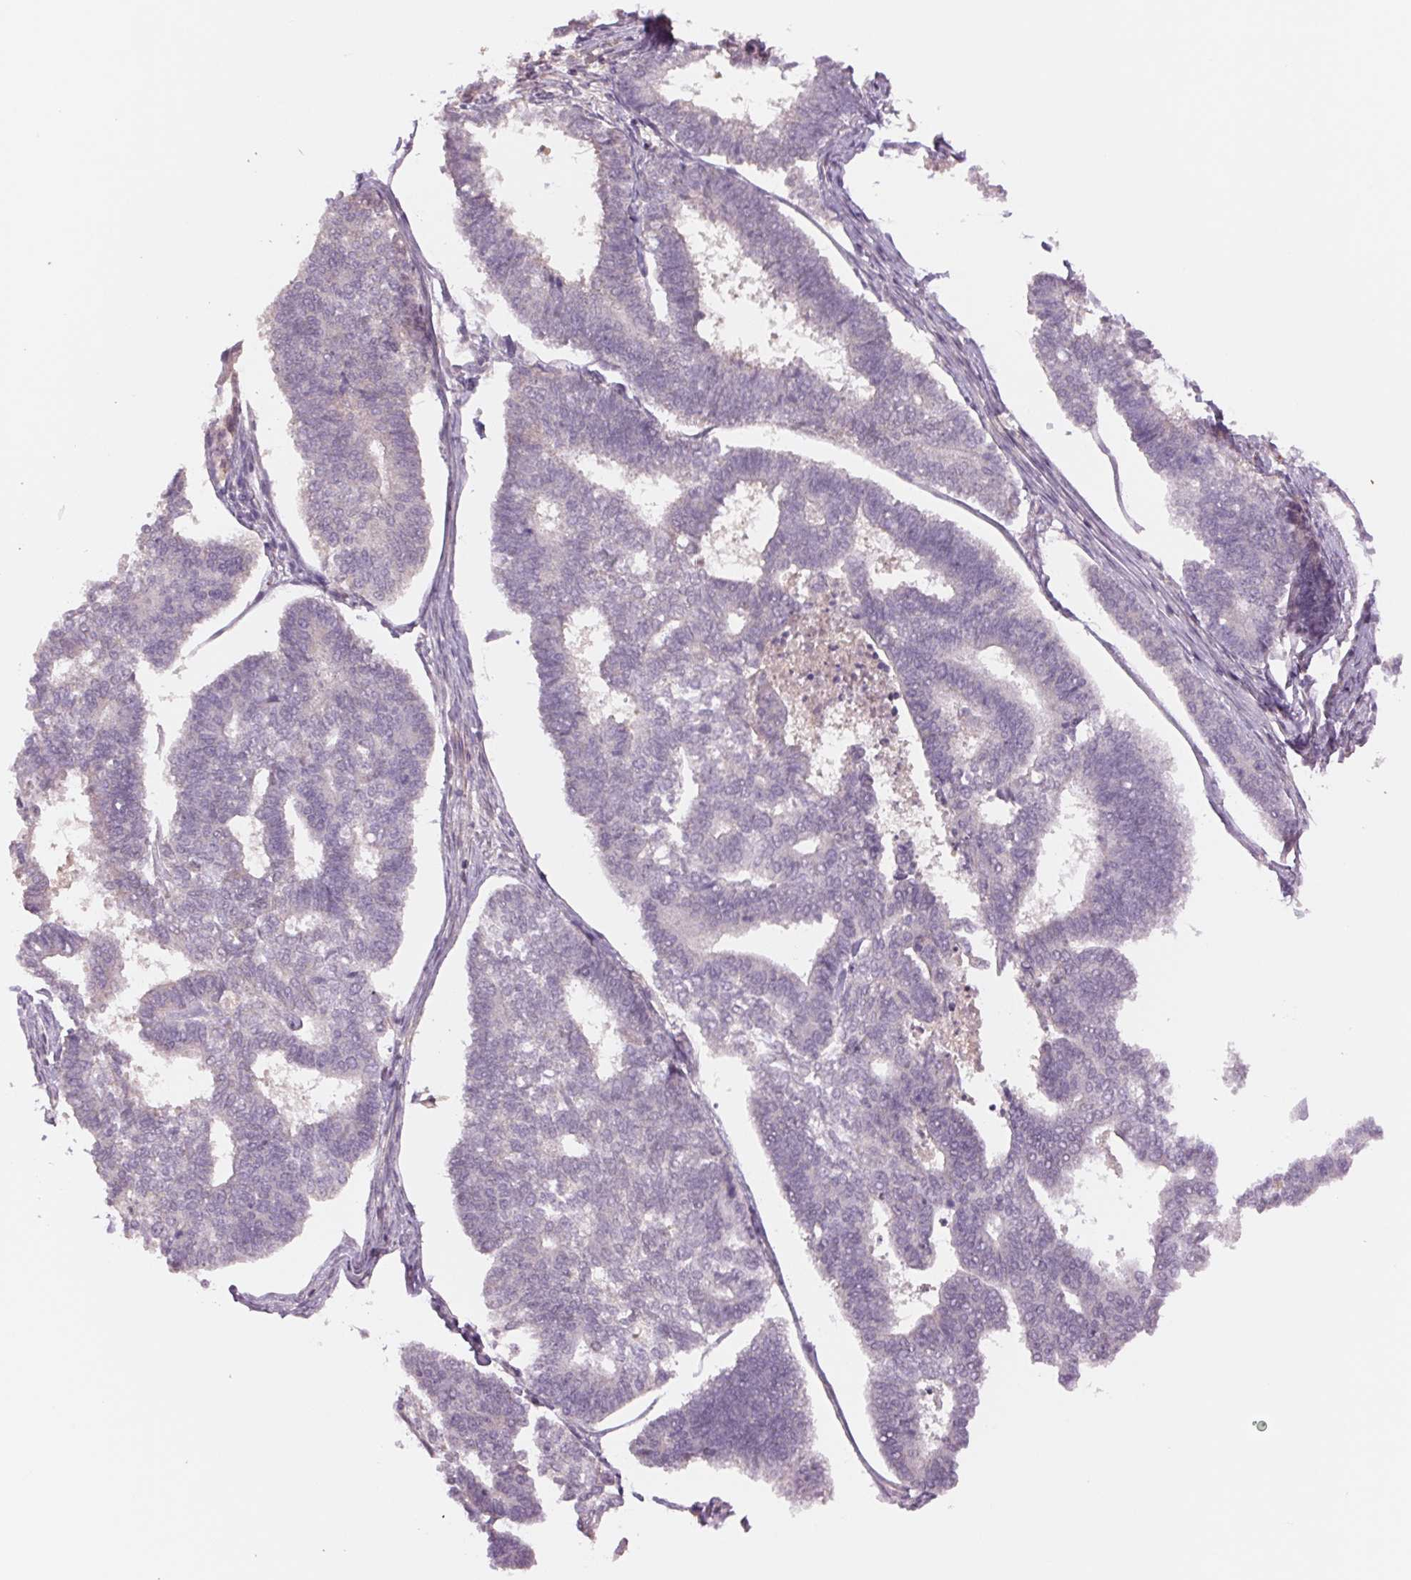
{"staining": {"intensity": "negative", "quantity": "none", "location": "none"}, "tissue": "endometrial cancer", "cell_type": "Tumor cells", "image_type": "cancer", "snomed": [{"axis": "morphology", "description": "Adenocarcinoma, NOS"}, {"axis": "topography", "description": "Endometrium"}], "caption": "Immunohistochemistry (IHC) image of adenocarcinoma (endometrial) stained for a protein (brown), which displays no staining in tumor cells.", "gene": "PPIA", "patient": {"sex": "female", "age": 70}}